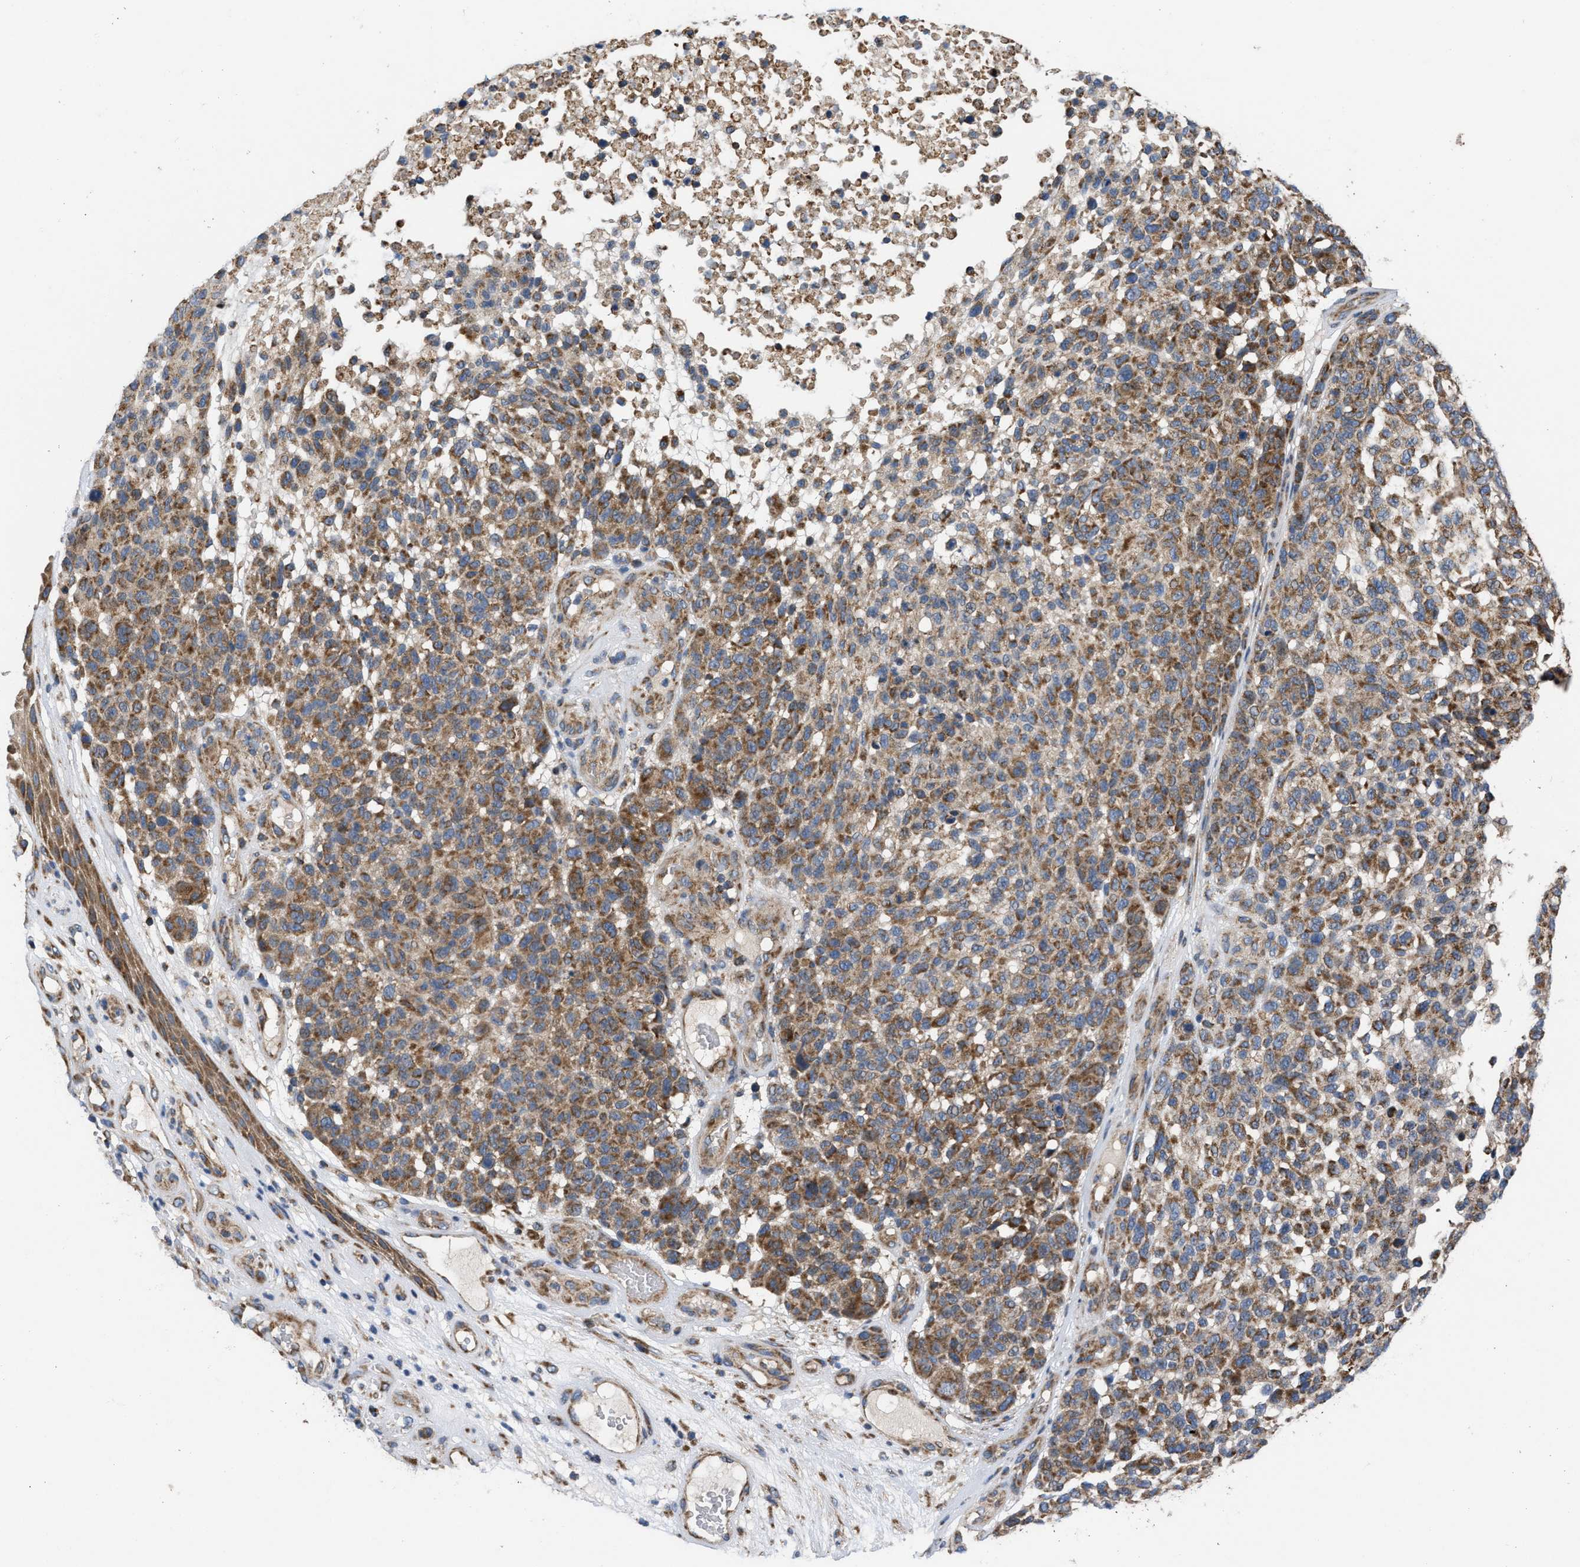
{"staining": {"intensity": "moderate", "quantity": ">75%", "location": "cytoplasmic/membranous"}, "tissue": "melanoma", "cell_type": "Tumor cells", "image_type": "cancer", "snomed": [{"axis": "morphology", "description": "Malignant melanoma, NOS"}, {"axis": "topography", "description": "Skin"}], "caption": "Melanoma stained with a protein marker exhibits moderate staining in tumor cells.", "gene": "OPTN", "patient": {"sex": "male", "age": 59}}